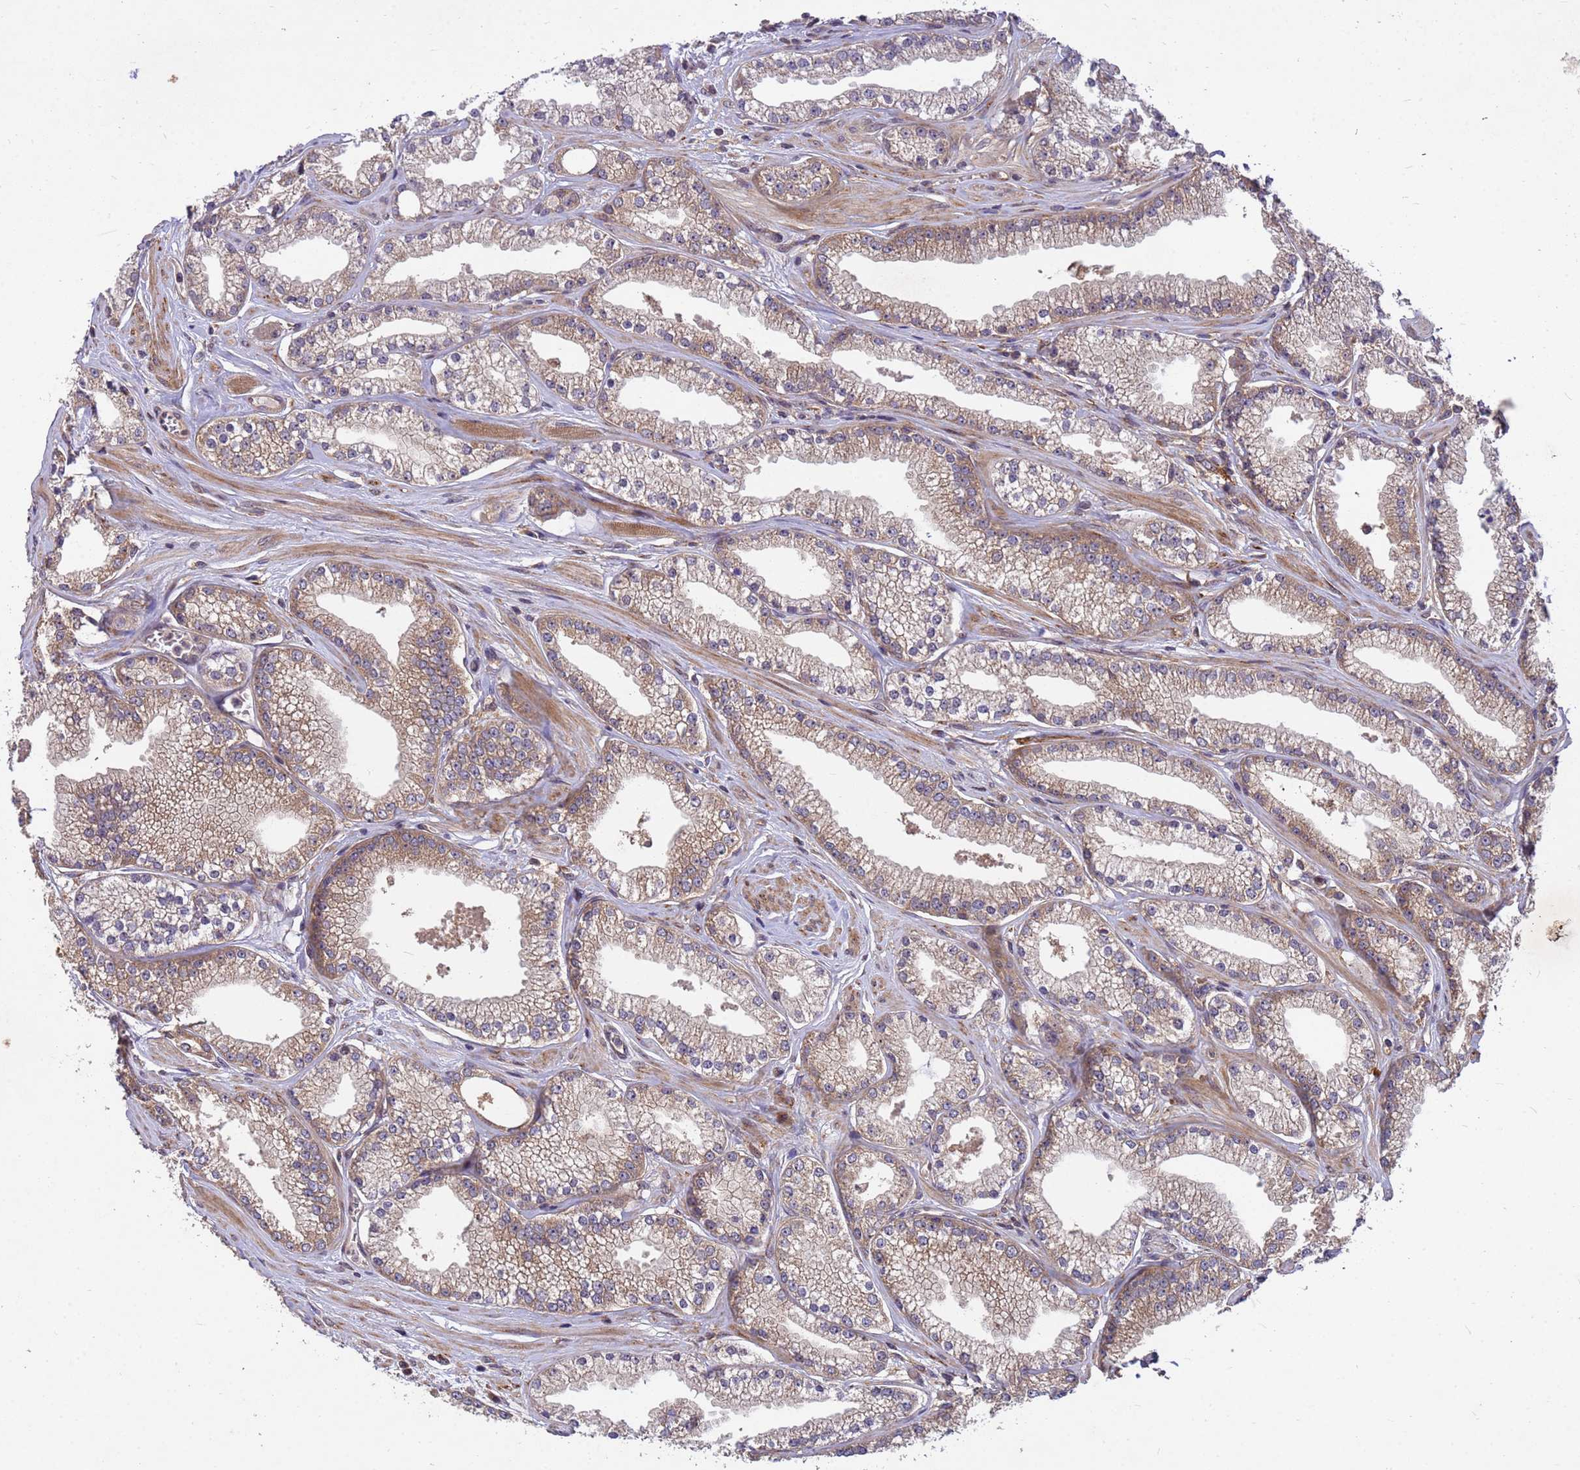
{"staining": {"intensity": "weak", "quantity": ">75%", "location": "cytoplasmic/membranous"}, "tissue": "prostate cancer", "cell_type": "Tumor cells", "image_type": "cancer", "snomed": [{"axis": "morphology", "description": "Adenocarcinoma, High grade"}, {"axis": "topography", "description": "Prostate"}], "caption": "The photomicrograph demonstrates immunohistochemical staining of prostate high-grade adenocarcinoma. There is weak cytoplasmic/membranous expression is present in approximately >75% of tumor cells.", "gene": "PPP2CB", "patient": {"sex": "male", "age": 67}}